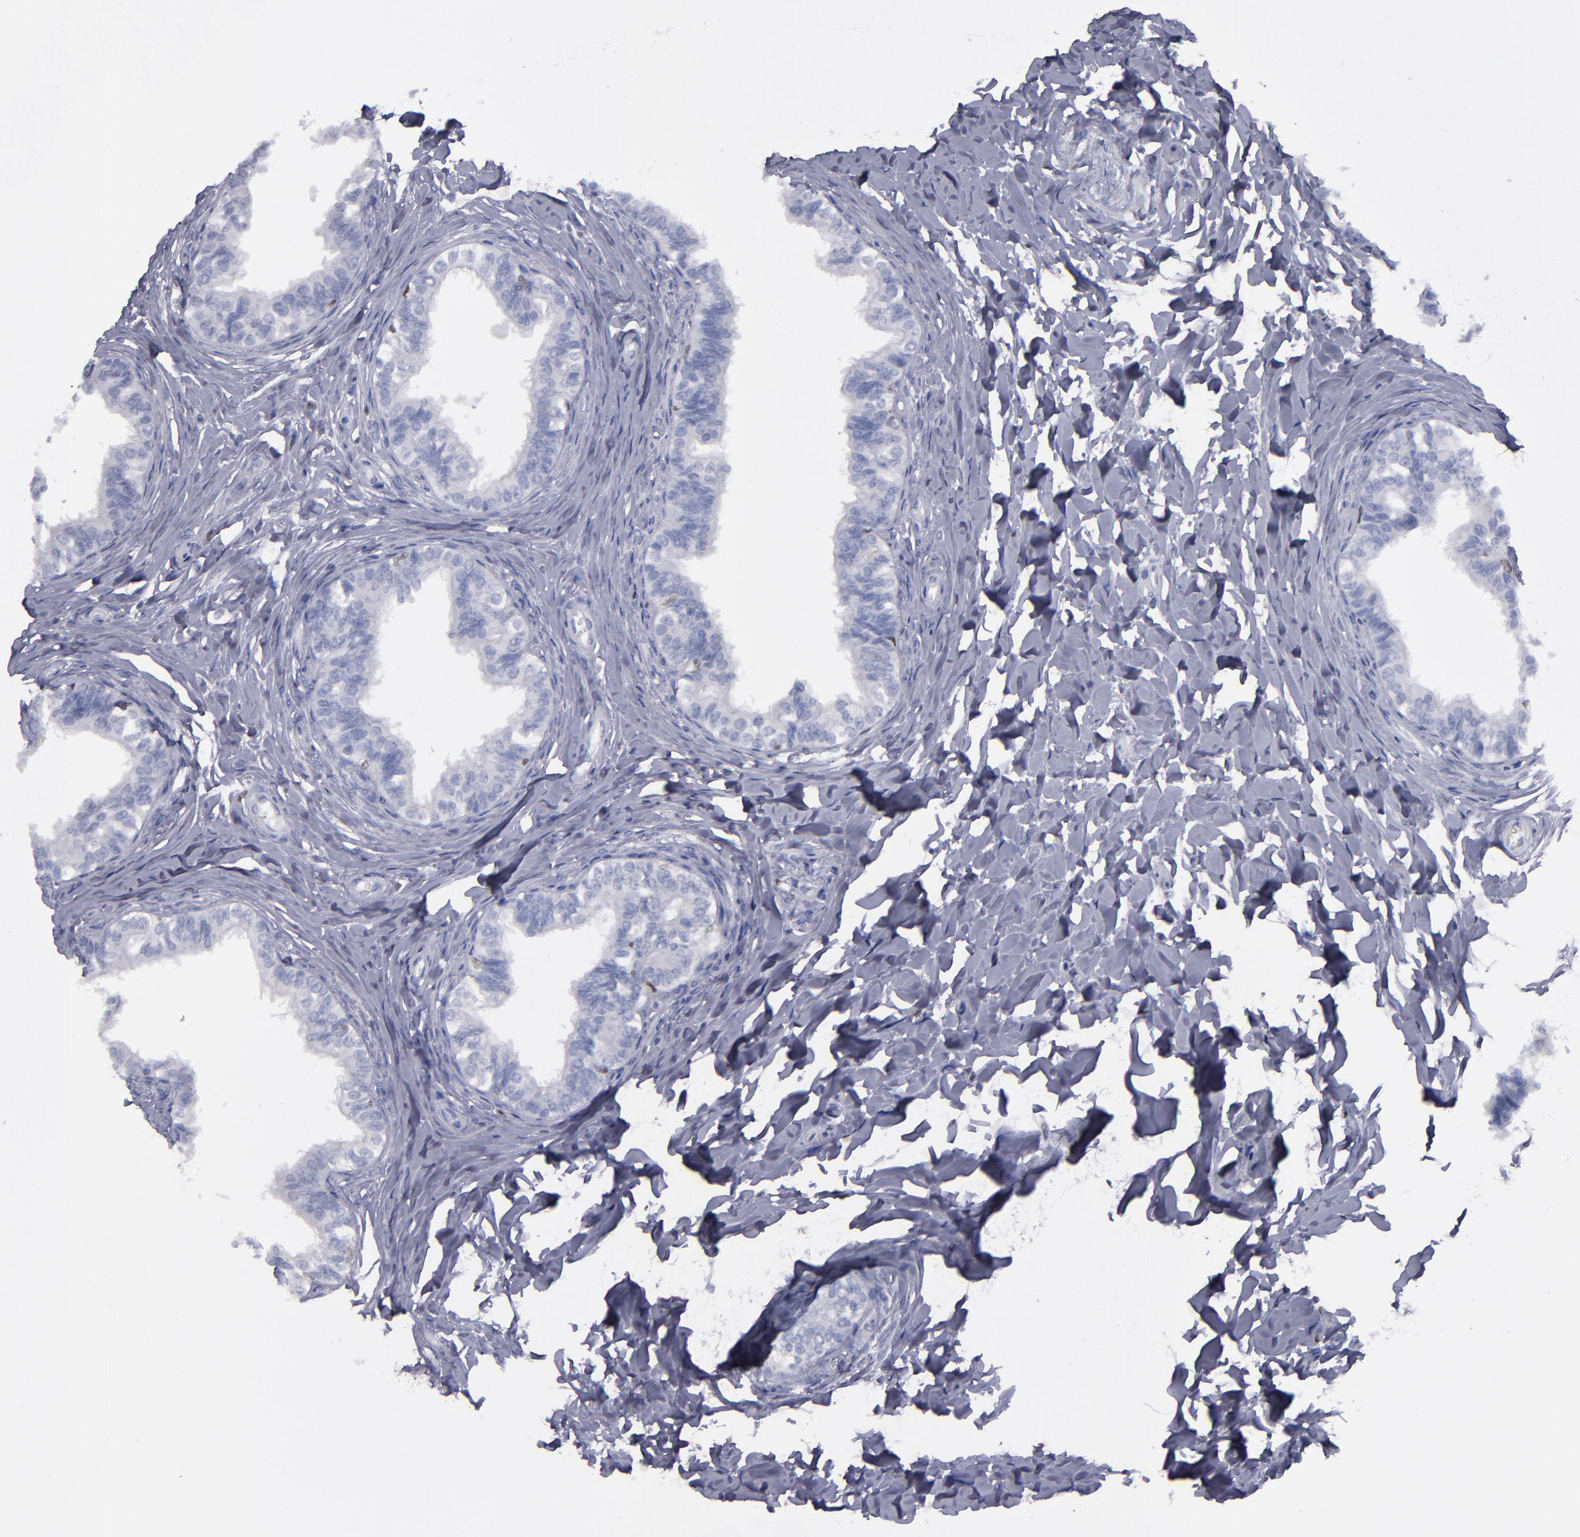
{"staining": {"intensity": "negative", "quantity": "none", "location": "none"}, "tissue": "epididymis", "cell_type": "Glandular cells", "image_type": "normal", "snomed": [{"axis": "morphology", "description": "Normal tissue, NOS"}, {"axis": "topography", "description": "Soft tissue"}, {"axis": "topography", "description": "Epididymis"}], "caption": "An IHC micrograph of normal epididymis is shown. There is no staining in glandular cells of epididymis. (DAB (3,3'-diaminobenzidine) immunohistochemistry, high magnification).", "gene": "IRF8", "patient": {"sex": "male", "age": 26}}